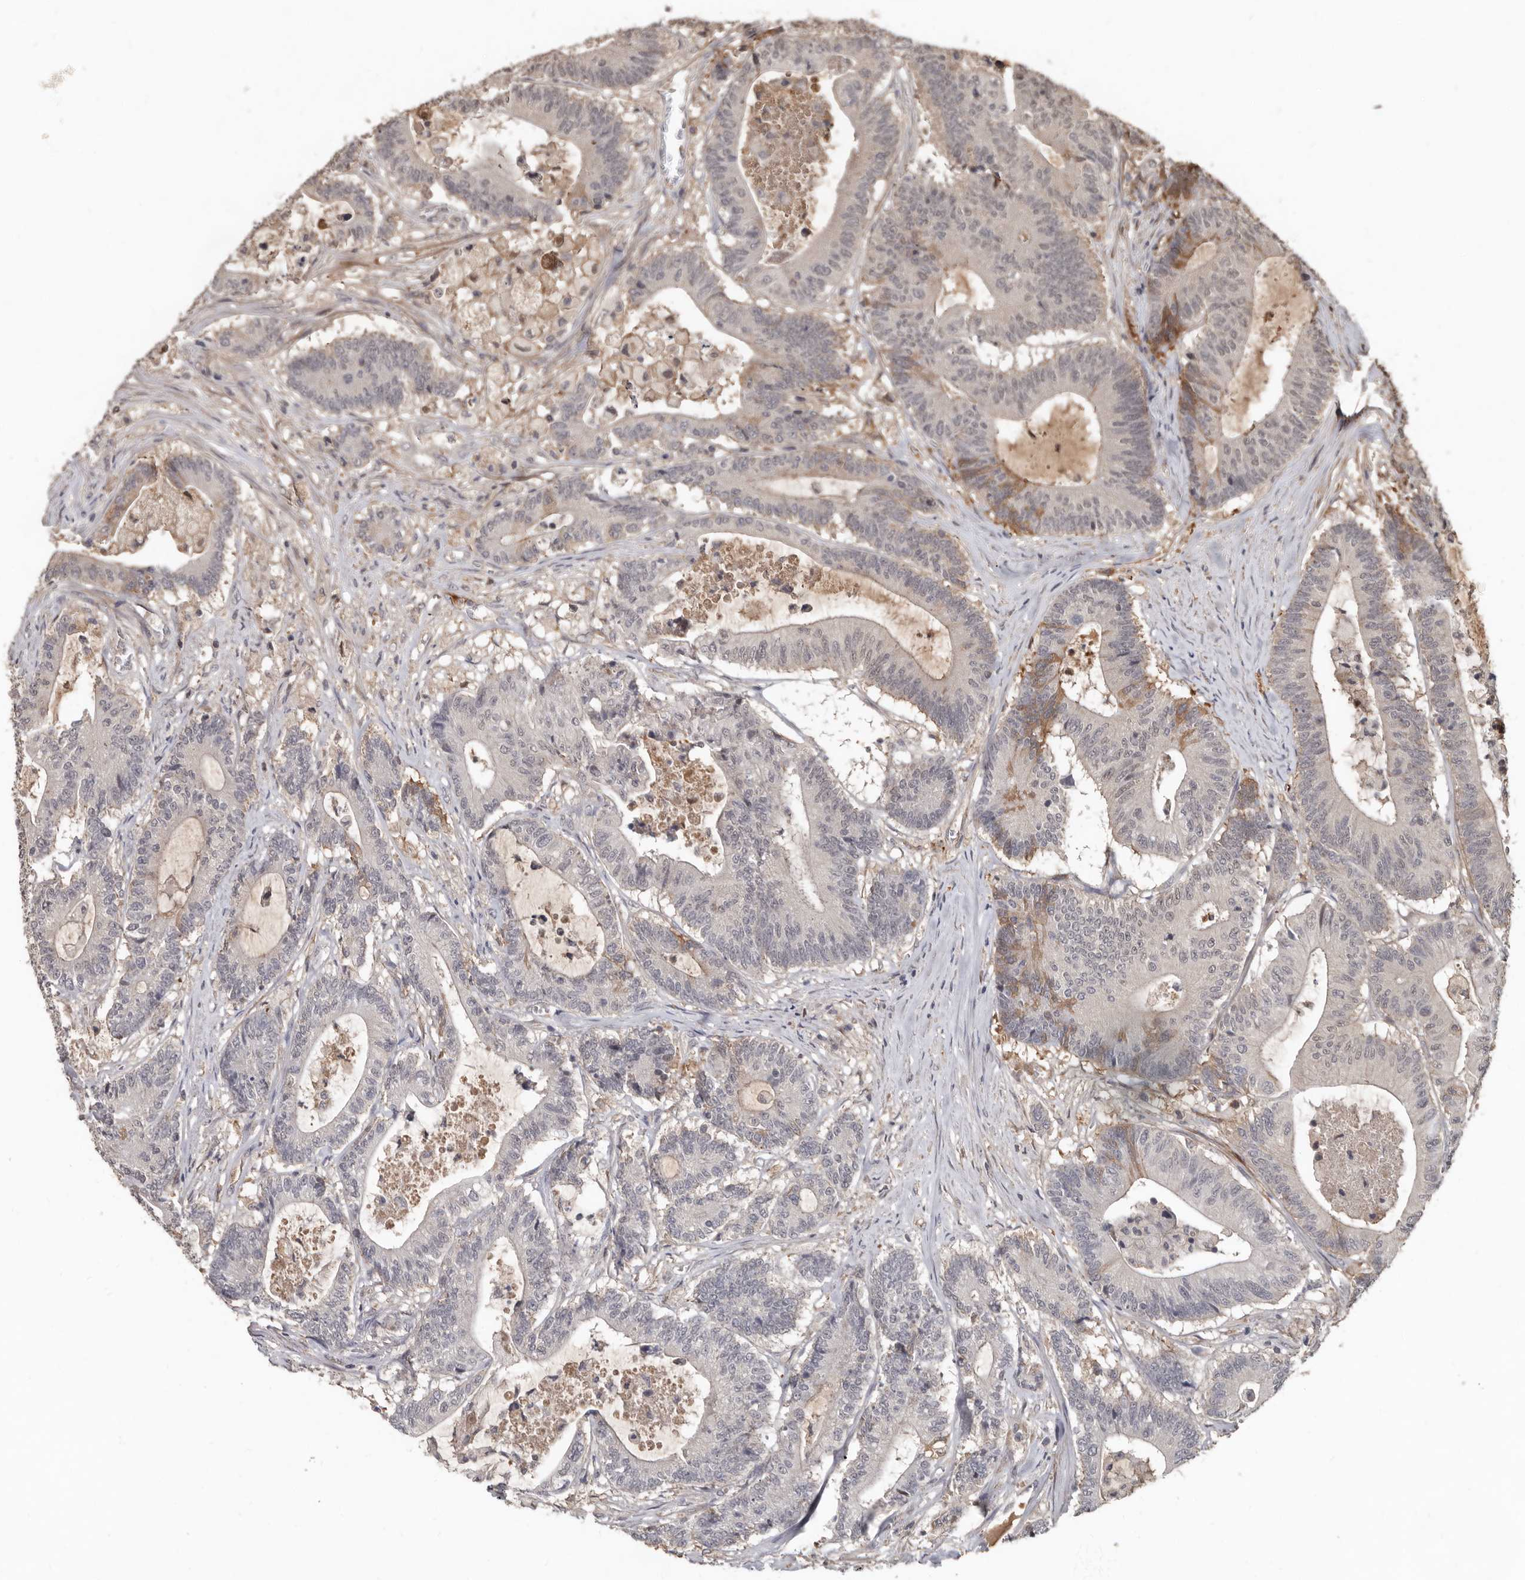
{"staining": {"intensity": "negative", "quantity": "none", "location": "none"}, "tissue": "colorectal cancer", "cell_type": "Tumor cells", "image_type": "cancer", "snomed": [{"axis": "morphology", "description": "Adenocarcinoma, NOS"}, {"axis": "topography", "description": "Colon"}], "caption": "An immunohistochemistry photomicrograph of colorectal cancer (adenocarcinoma) is shown. There is no staining in tumor cells of colorectal cancer (adenocarcinoma). (Stains: DAB (3,3'-diaminobenzidine) IHC with hematoxylin counter stain, Microscopy: brightfield microscopy at high magnification).", "gene": "LRGUK", "patient": {"sex": "female", "age": 84}}